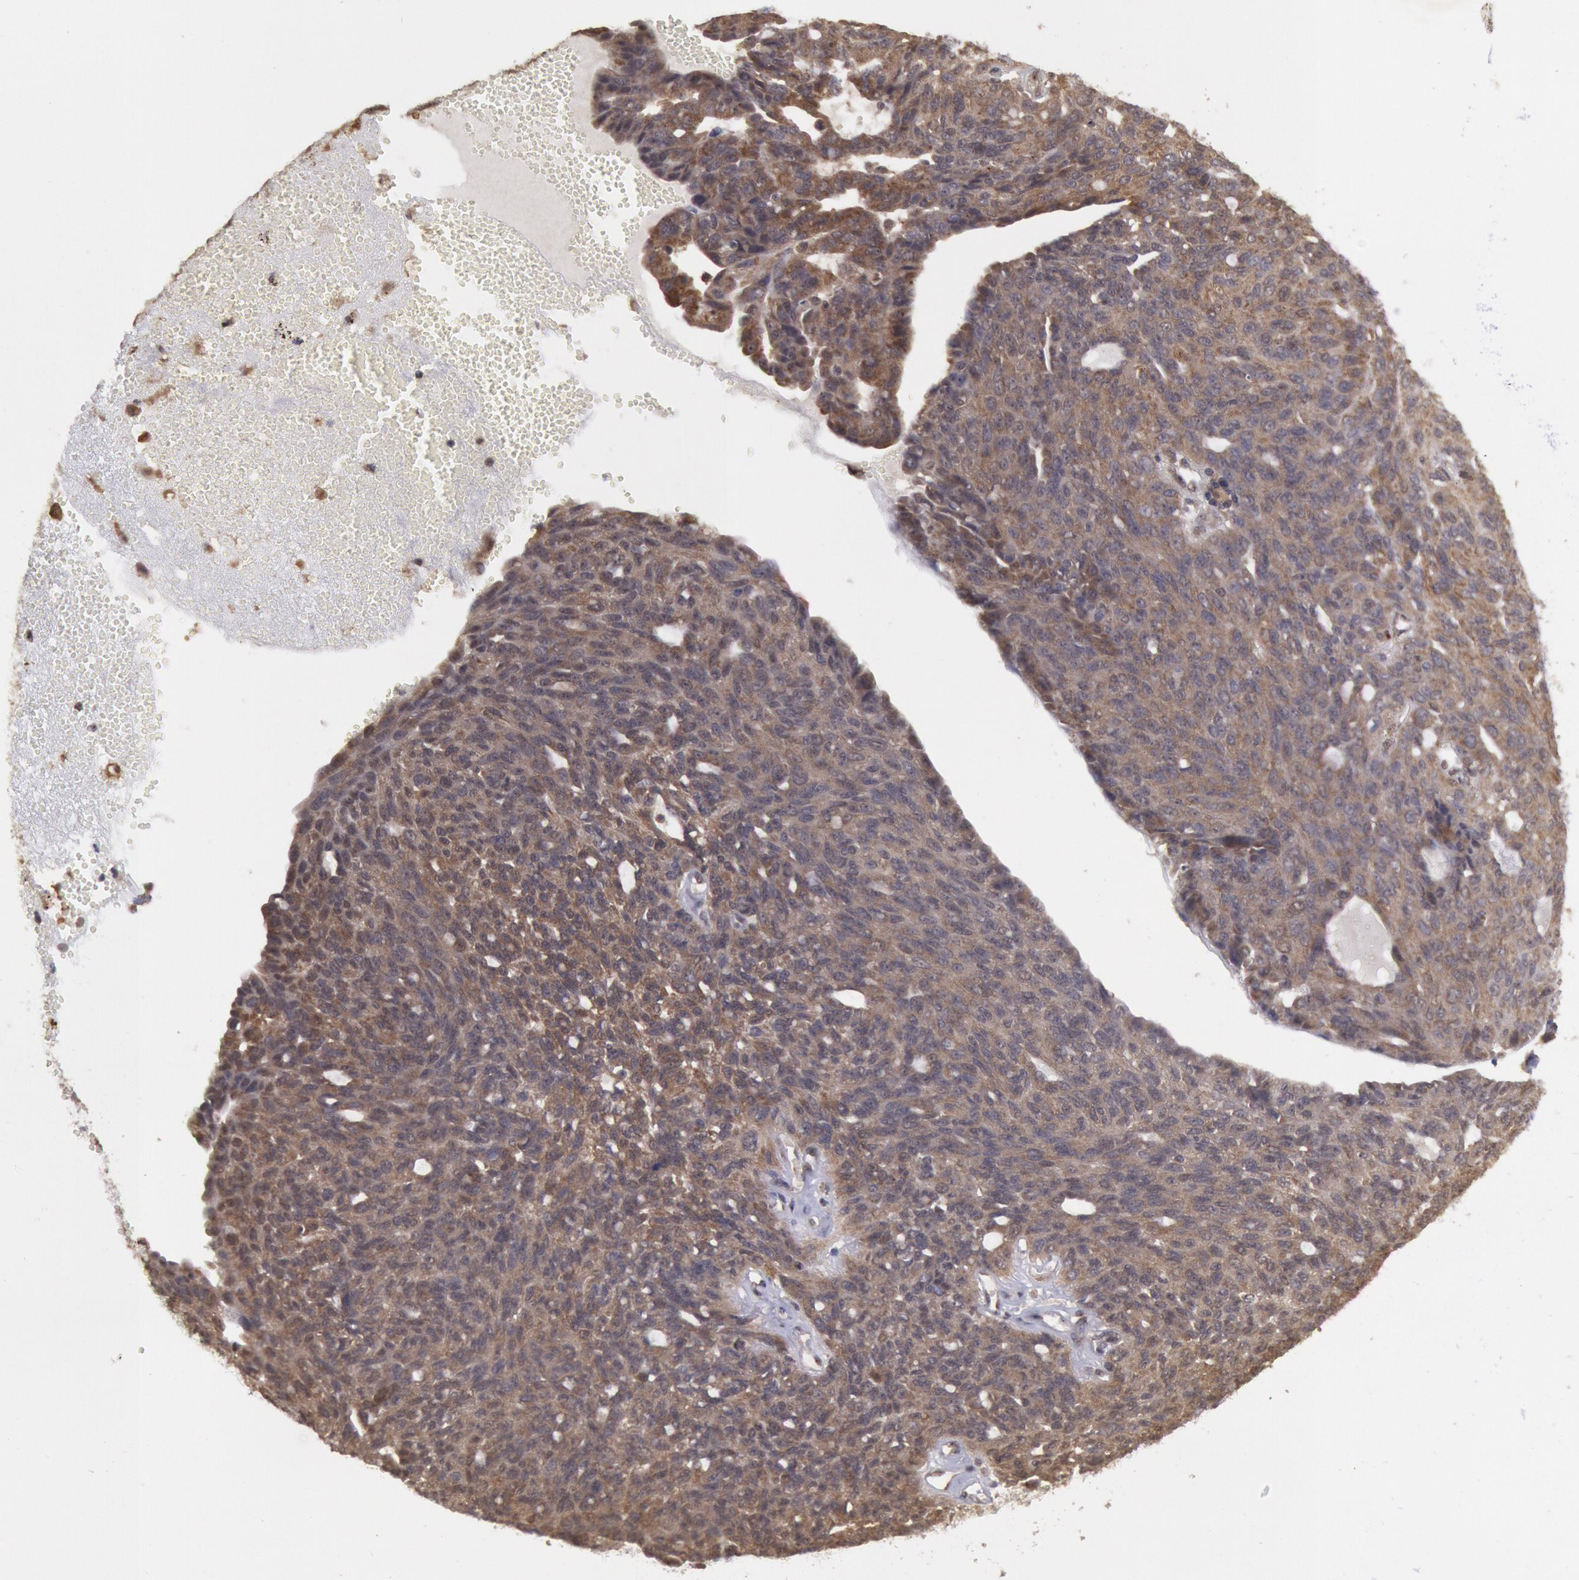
{"staining": {"intensity": "moderate", "quantity": ">75%", "location": "cytoplasmic/membranous"}, "tissue": "ovarian cancer", "cell_type": "Tumor cells", "image_type": "cancer", "snomed": [{"axis": "morphology", "description": "Carcinoma, endometroid"}, {"axis": "topography", "description": "Ovary"}], "caption": "IHC micrograph of human endometroid carcinoma (ovarian) stained for a protein (brown), which displays medium levels of moderate cytoplasmic/membranous positivity in about >75% of tumor cells.", "gene": "STX17", "patient": {"sex": "female", "age": 60}}